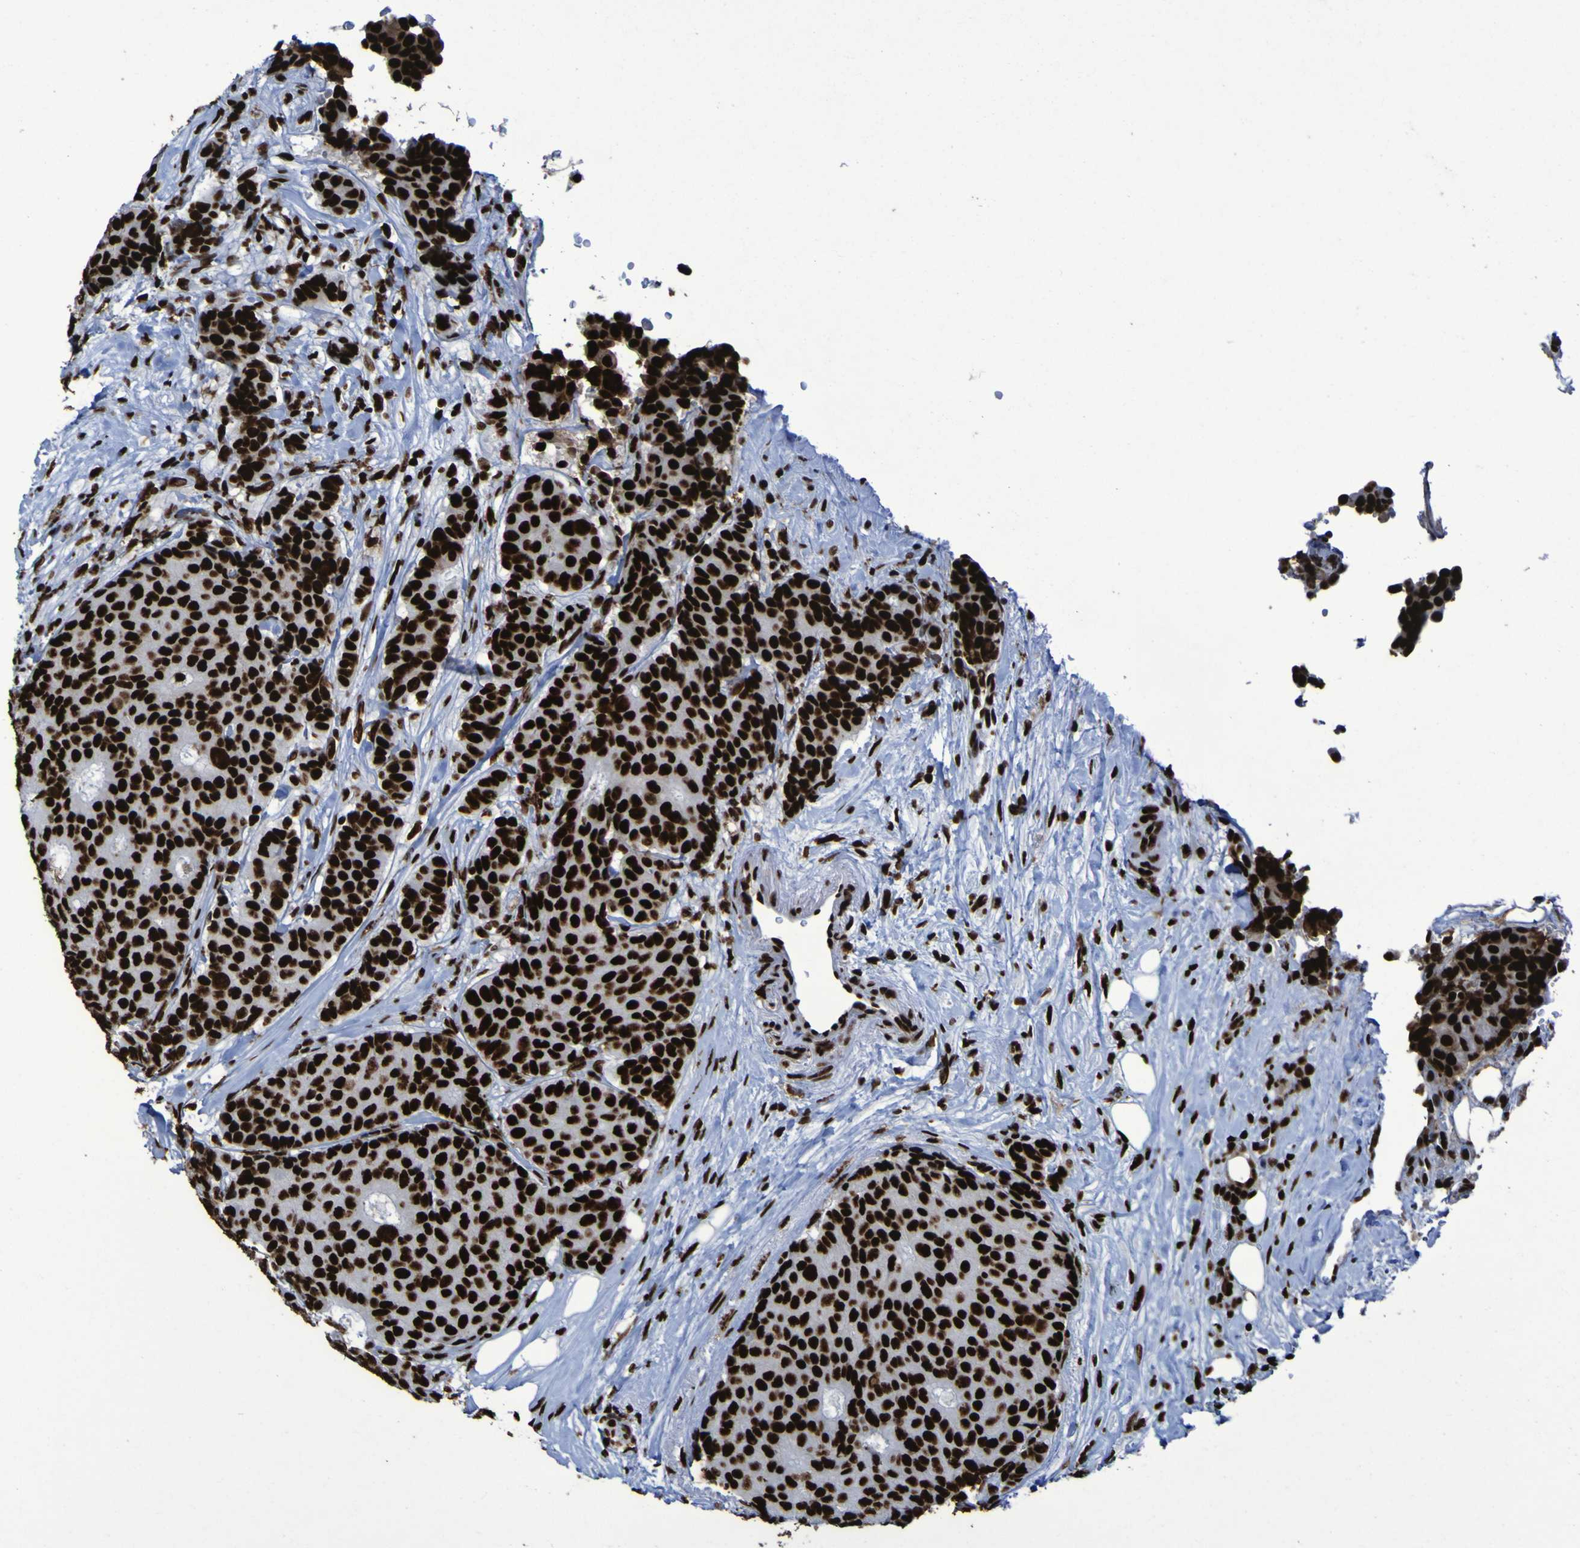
{"staining": {"intensity": "strong", "quantity": ">75%", "location": "nuclear"}, "tissue": "breast cancer", "cell_type": "Tumor cells", "image_type": "cancer", "snomed": [{"axis": "morphology", "description": "Duct carcinoma"}, {"axis": "topography", "description": "Breast"}], "caption": "Protein staining reveals strong nuclear positivity in approximately >75% of tumor cells in breast cancer (invasive ductal carcinoma).", "gene": "NPM1", "patient": {"sex": "female", "age": 75}}